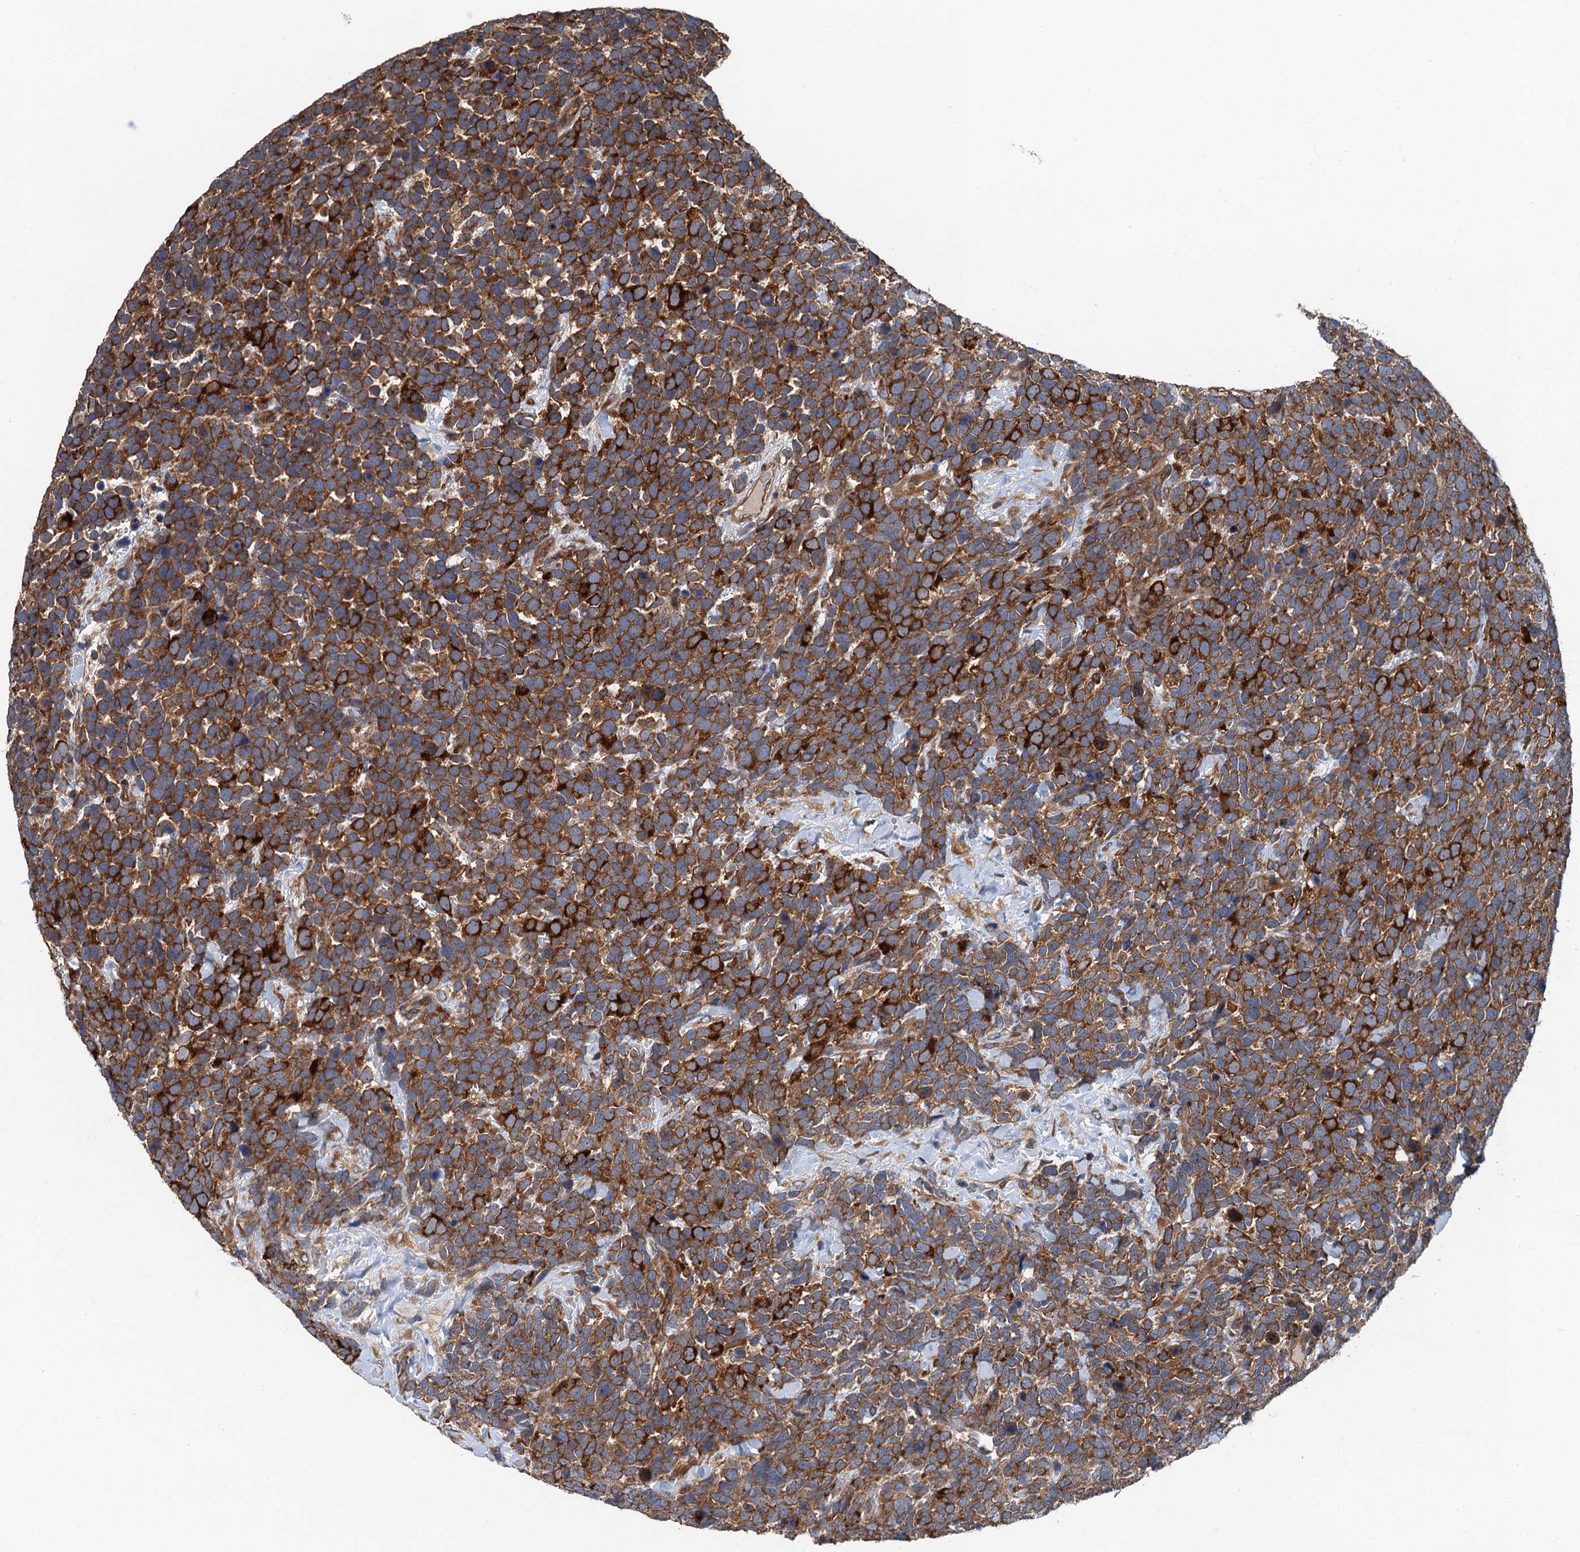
{"staining": {"intensity": "strong", "quantity": ">75%", "location": "cytoplasmic/membranous"}, "tissue": "urothelial cancer", "cell_type": "Tumor cells", "image_type": "cancer", "snomed": [{"axis": "morphology", "description": "Urothelial carcinoma, High grade"}, {"axis": "topography", "description": "Urinary bladder"}], "caption": "Protein positivity by IHC displays strong cytoplasmic/membranous positivity in about >75% of tumor cells in urothelial cancer.", "gene": "COG3", "patient": {"sex": "female", "age": 82}}